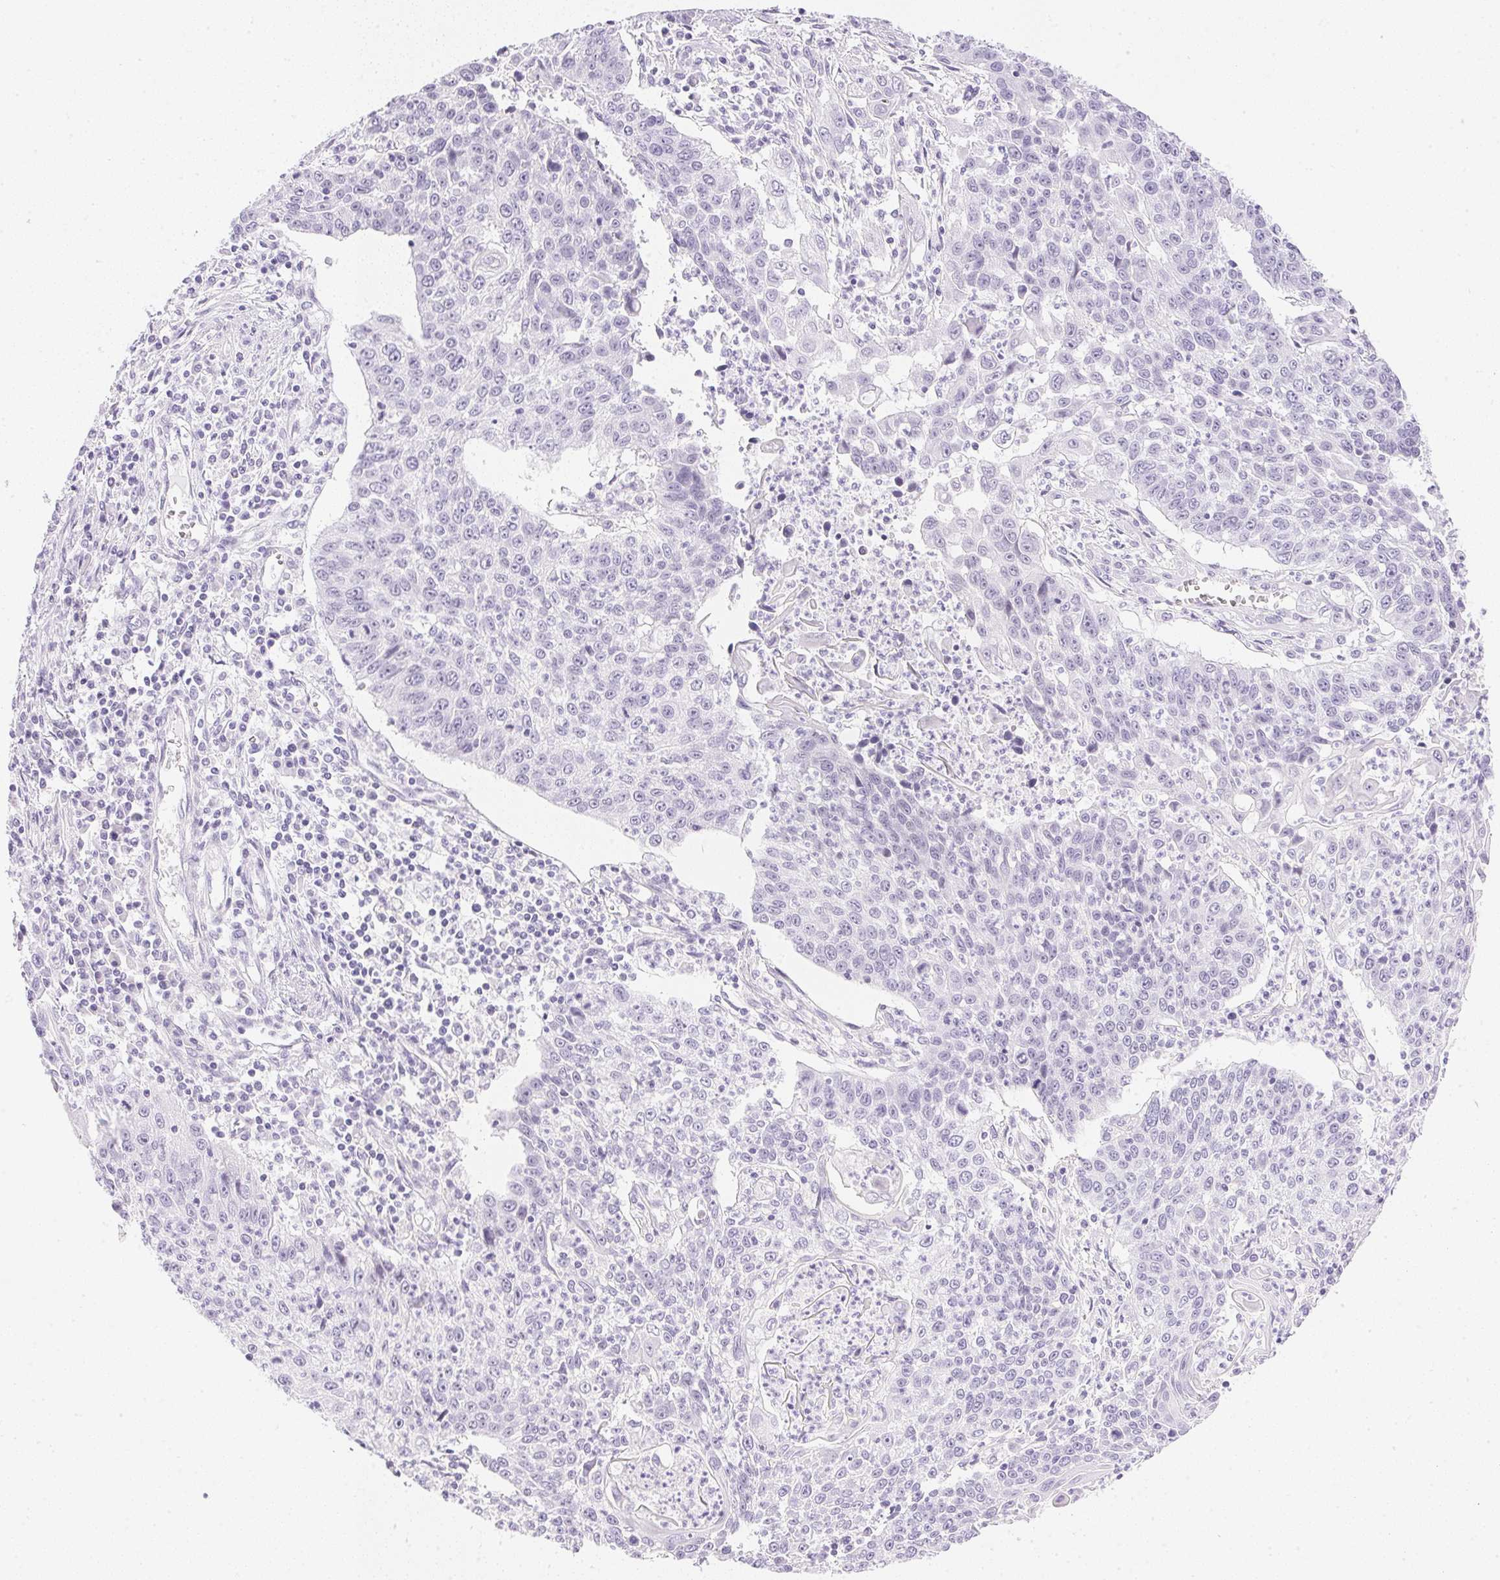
{"staining": {"intensity": "negative", "quantity": "none", "location": "none"}, "tissue": "lung cancer", "cell_type": "Tumor cells", "image_type": "cancer", "snomed": [{"axis": "morphology", "description": "Squamous cell carcinoma, NOS"}, {"axis": "morphology", "description": "Squamous cell carcinoma, metastatic, NOS"}, {"axis": "topography", "description": "Lung"}, {"axis": "topography", "description": "Pleura, NOS"}], "caption": "Immunohistochemistry photomicrograph of neoplastic tissue: human metastatic squamous cell carcinoma (lung) stained with DAB exhibits no significant protein expression in tumor cells.", "gene": "CPB1", "patient": {"sex": "male", "age": 72}}